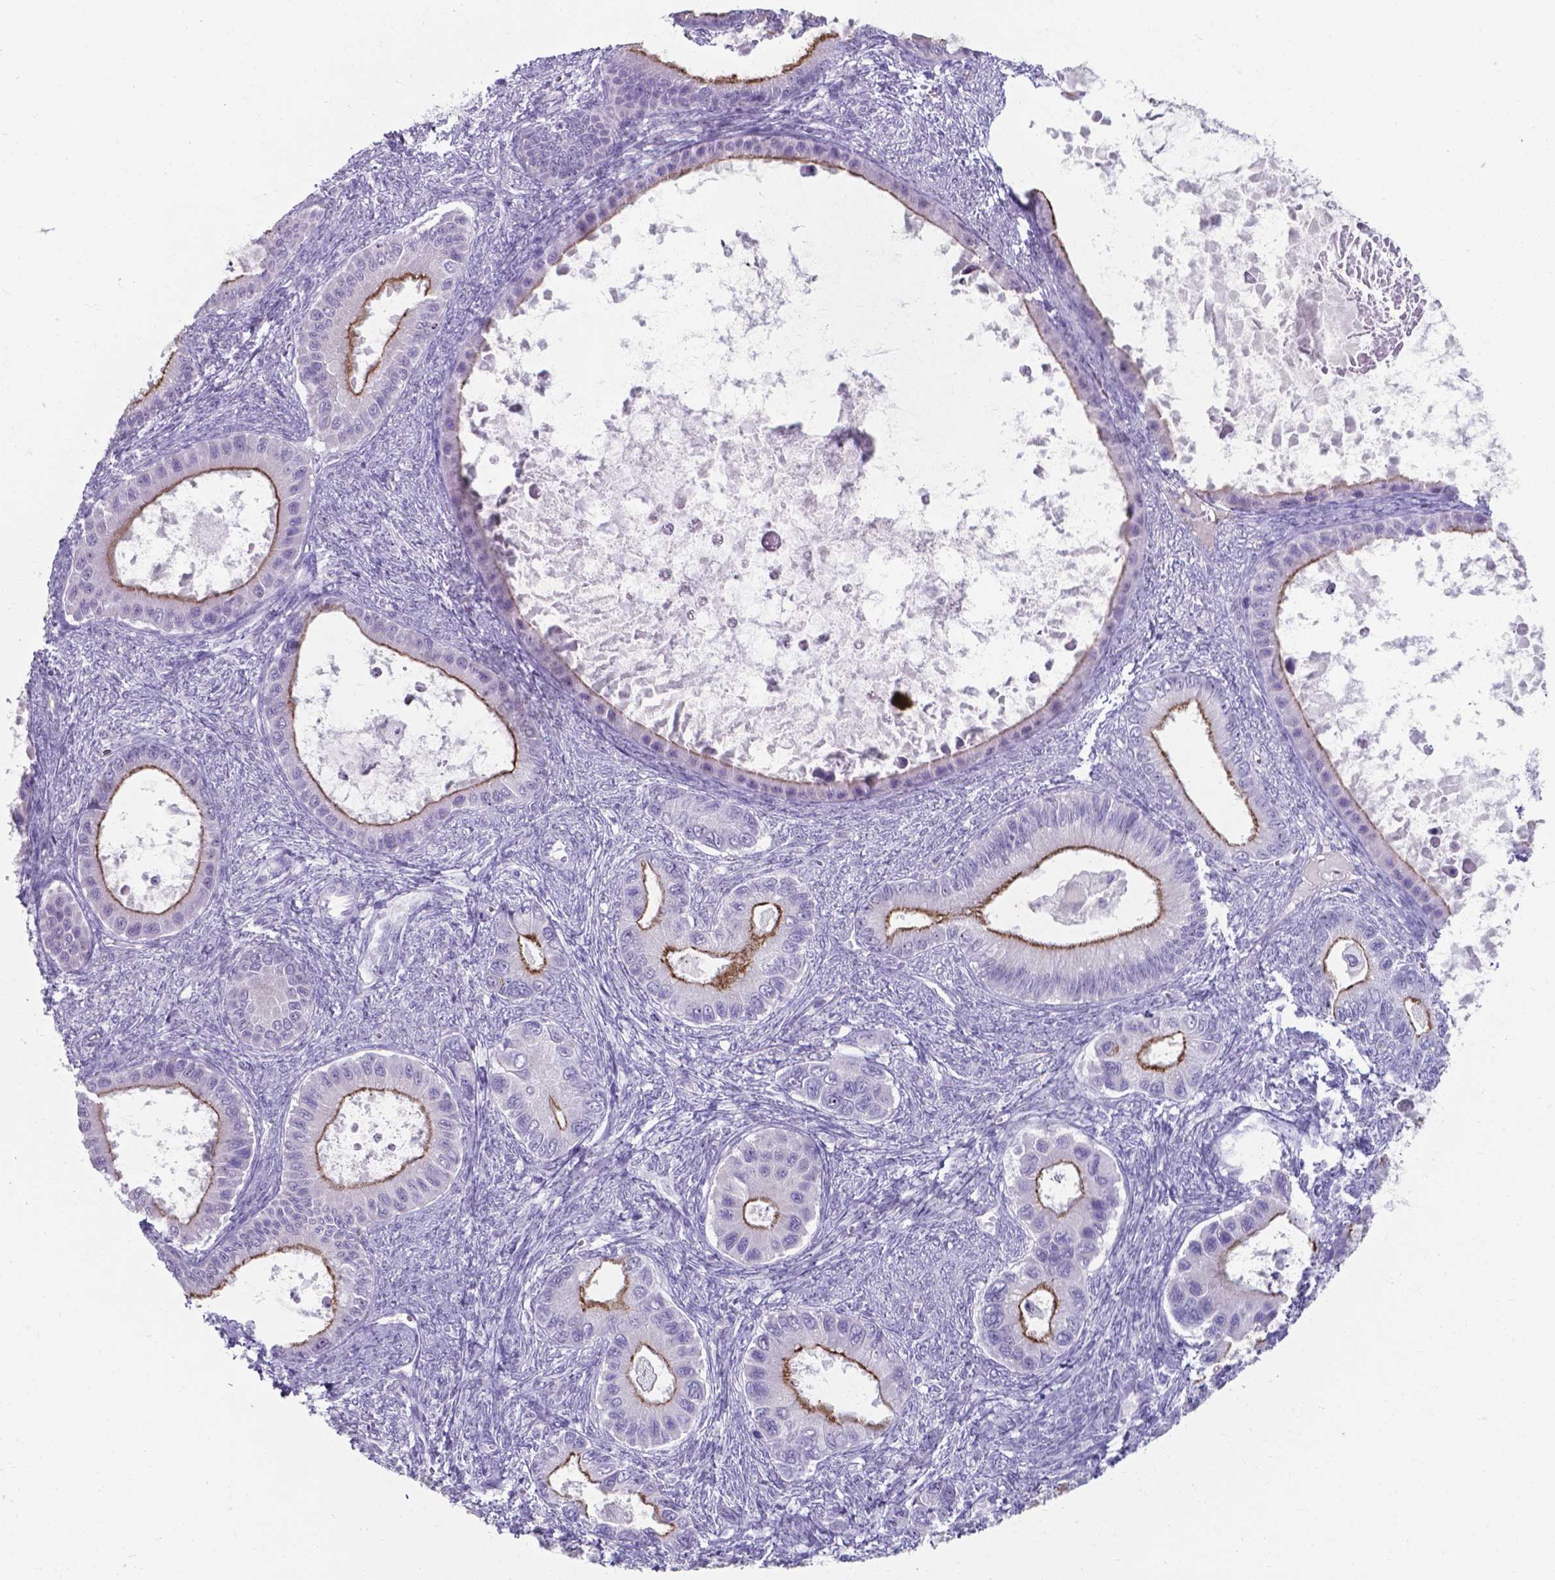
{"staining": {"intensity": "strong", "quantity": "25%-75%", "location": "cytoplasmic/membranous"}, "tissue": "ovarian cancer", "cell_type": "Tumor cells", "image_type": "cancer", "snomed": [{"axis": "morphology", "description": "Cystadenocarcinoma, mucinous, NOS"}, {"axis": "topography", "description": "Ovary"}], "caption": "Immunohistochemistry photomicrograph of mucinous cystadenocarcinoma (ovarian) stained for a protein (brown), which exhibits high levels of strong cytoplasmic/membranous staining in approximately 25%-75% of tumor cells.", "gene": "AP5B1", "patient": {"sex": "female", "age": 64}}